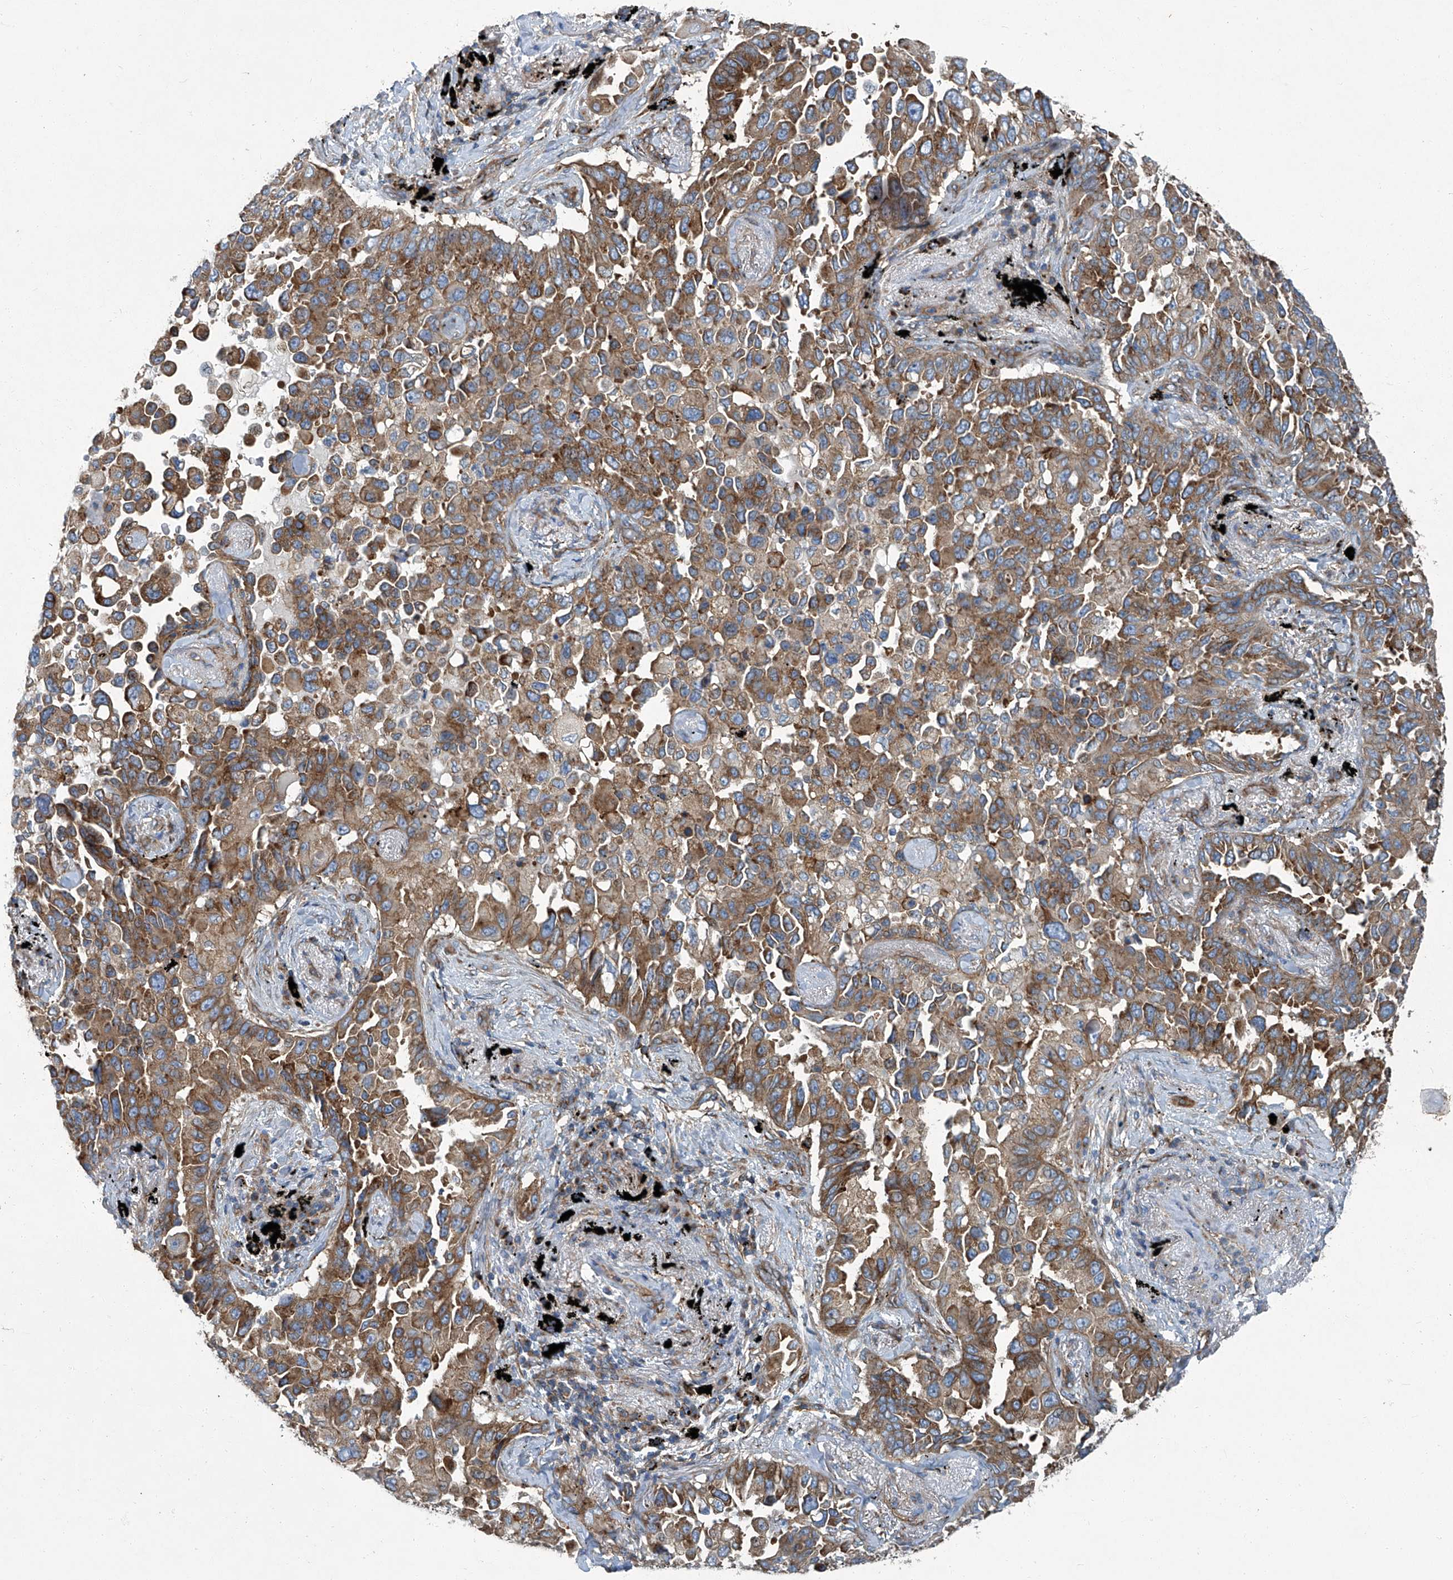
{"staining": {"intensity": "moderate", "quantity": ">75%", "location": "cytoplasmic/membranous"}, "tissue": "lung cancer", "cell_type": "Tumor cells", "image_type": "cancer", "snomed": [{"axis": "morphology", "description": "Adenocarcinoma, NOS"}, {"axis": "topography", "description": "Lung"}], "caption": "Immunohistochemical staining of lung adenocarcinoma reveals medium levels of moderate cytoplasmic/membranous protein expression in about >75% of tumor cells.", "gene": "PIGH", "patient": {"sex": "female", "age": 67}}